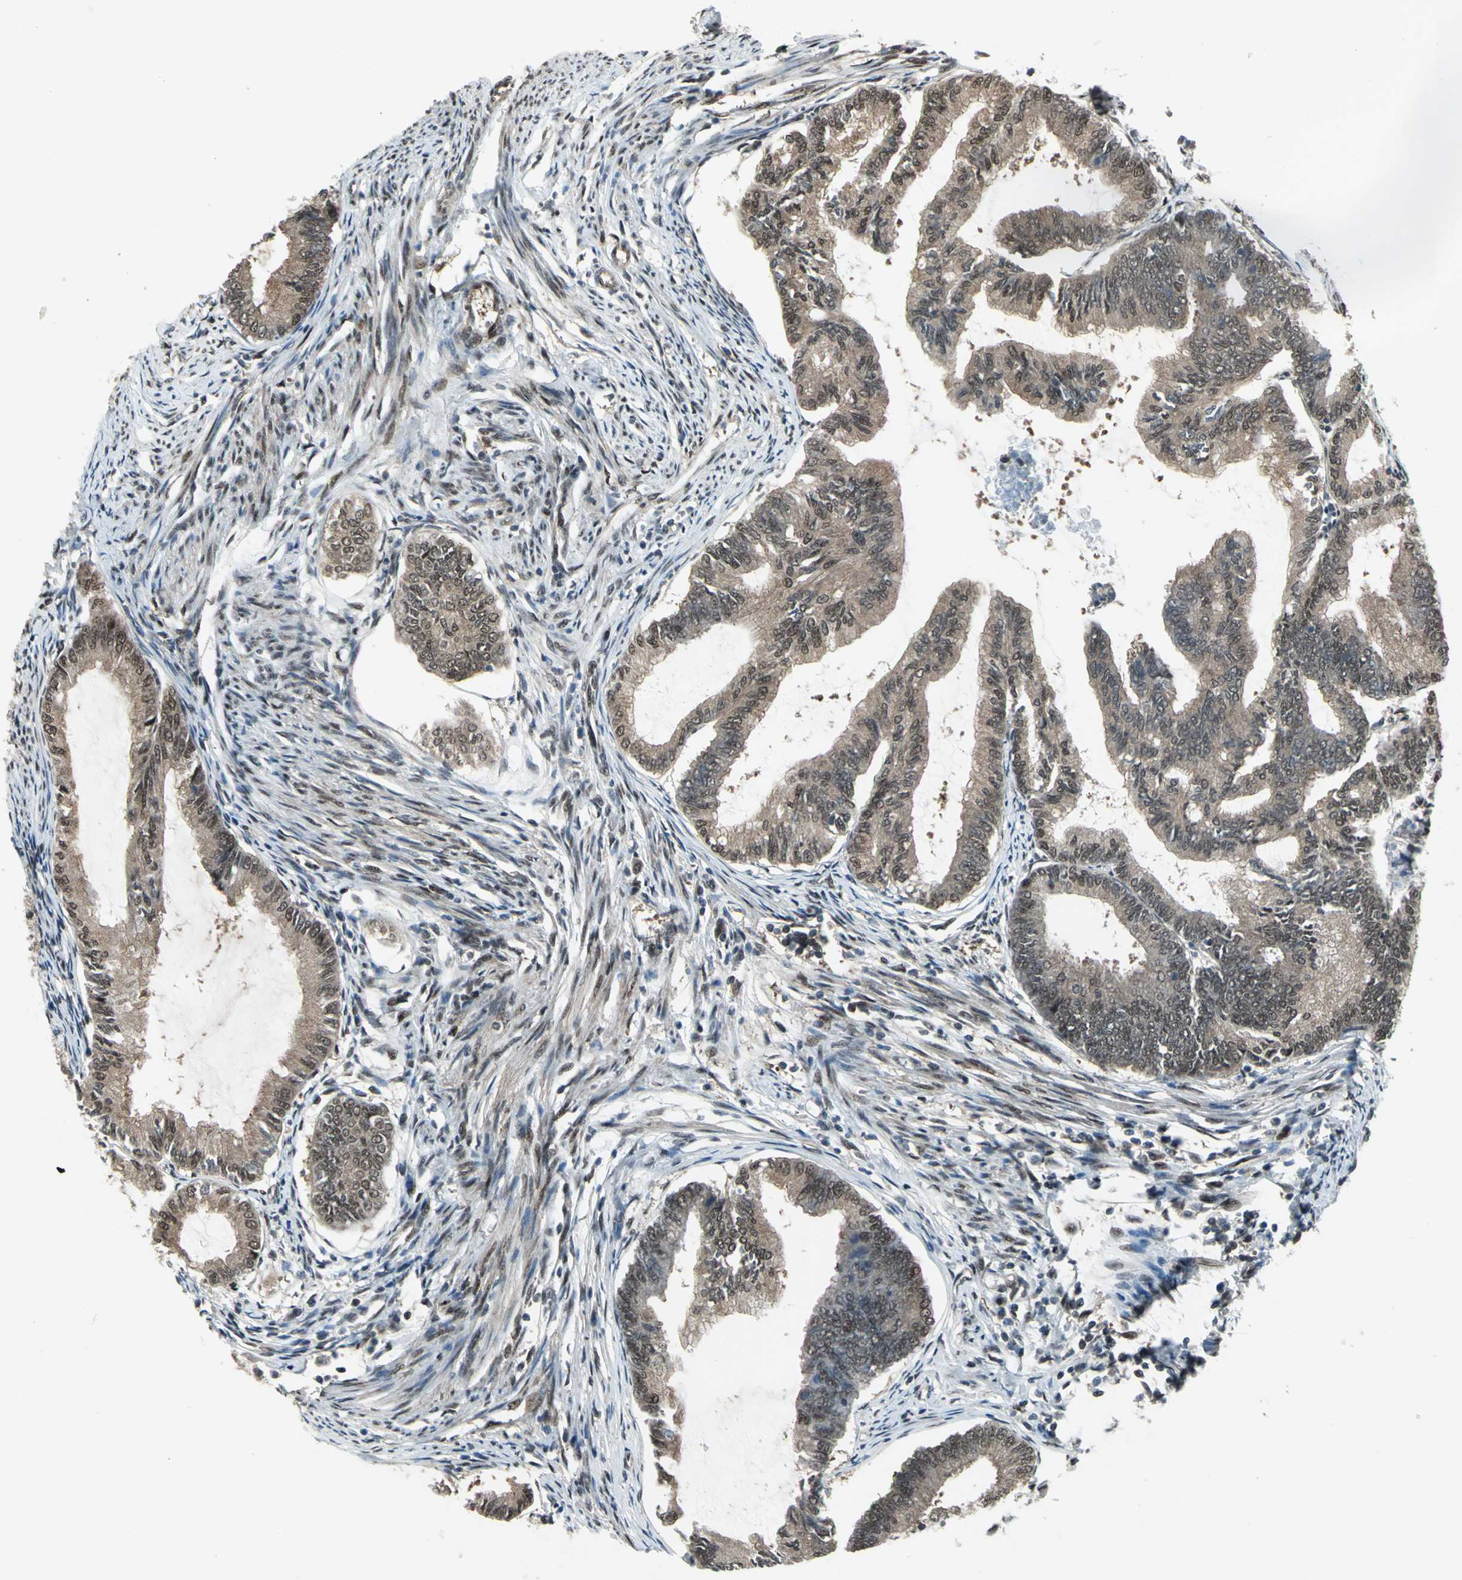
{"staining": {"intensity": "moderate", "quantity": ">75%", "location": "cytoplasmic/membranous,nuclear"}, "tissue": "endometrial cancer", "cell_type": "Tumor cells", "image_type": "cancer", "snomed": [{"axis": "morphology", "description": "Adenocarcinoma, NOS"}, {"axis": "topography", "description": "Endometrium"}], "caption": "This histopathology image demonstrates IHC staining of human endometrial cancer (adenocarcinoma), with medium moderate cytoplasmic/membranous and nuclear staining in about >75% of tumor cells.", "gene": "COPS5", "patient": {"sex": "female", "age": 86}}